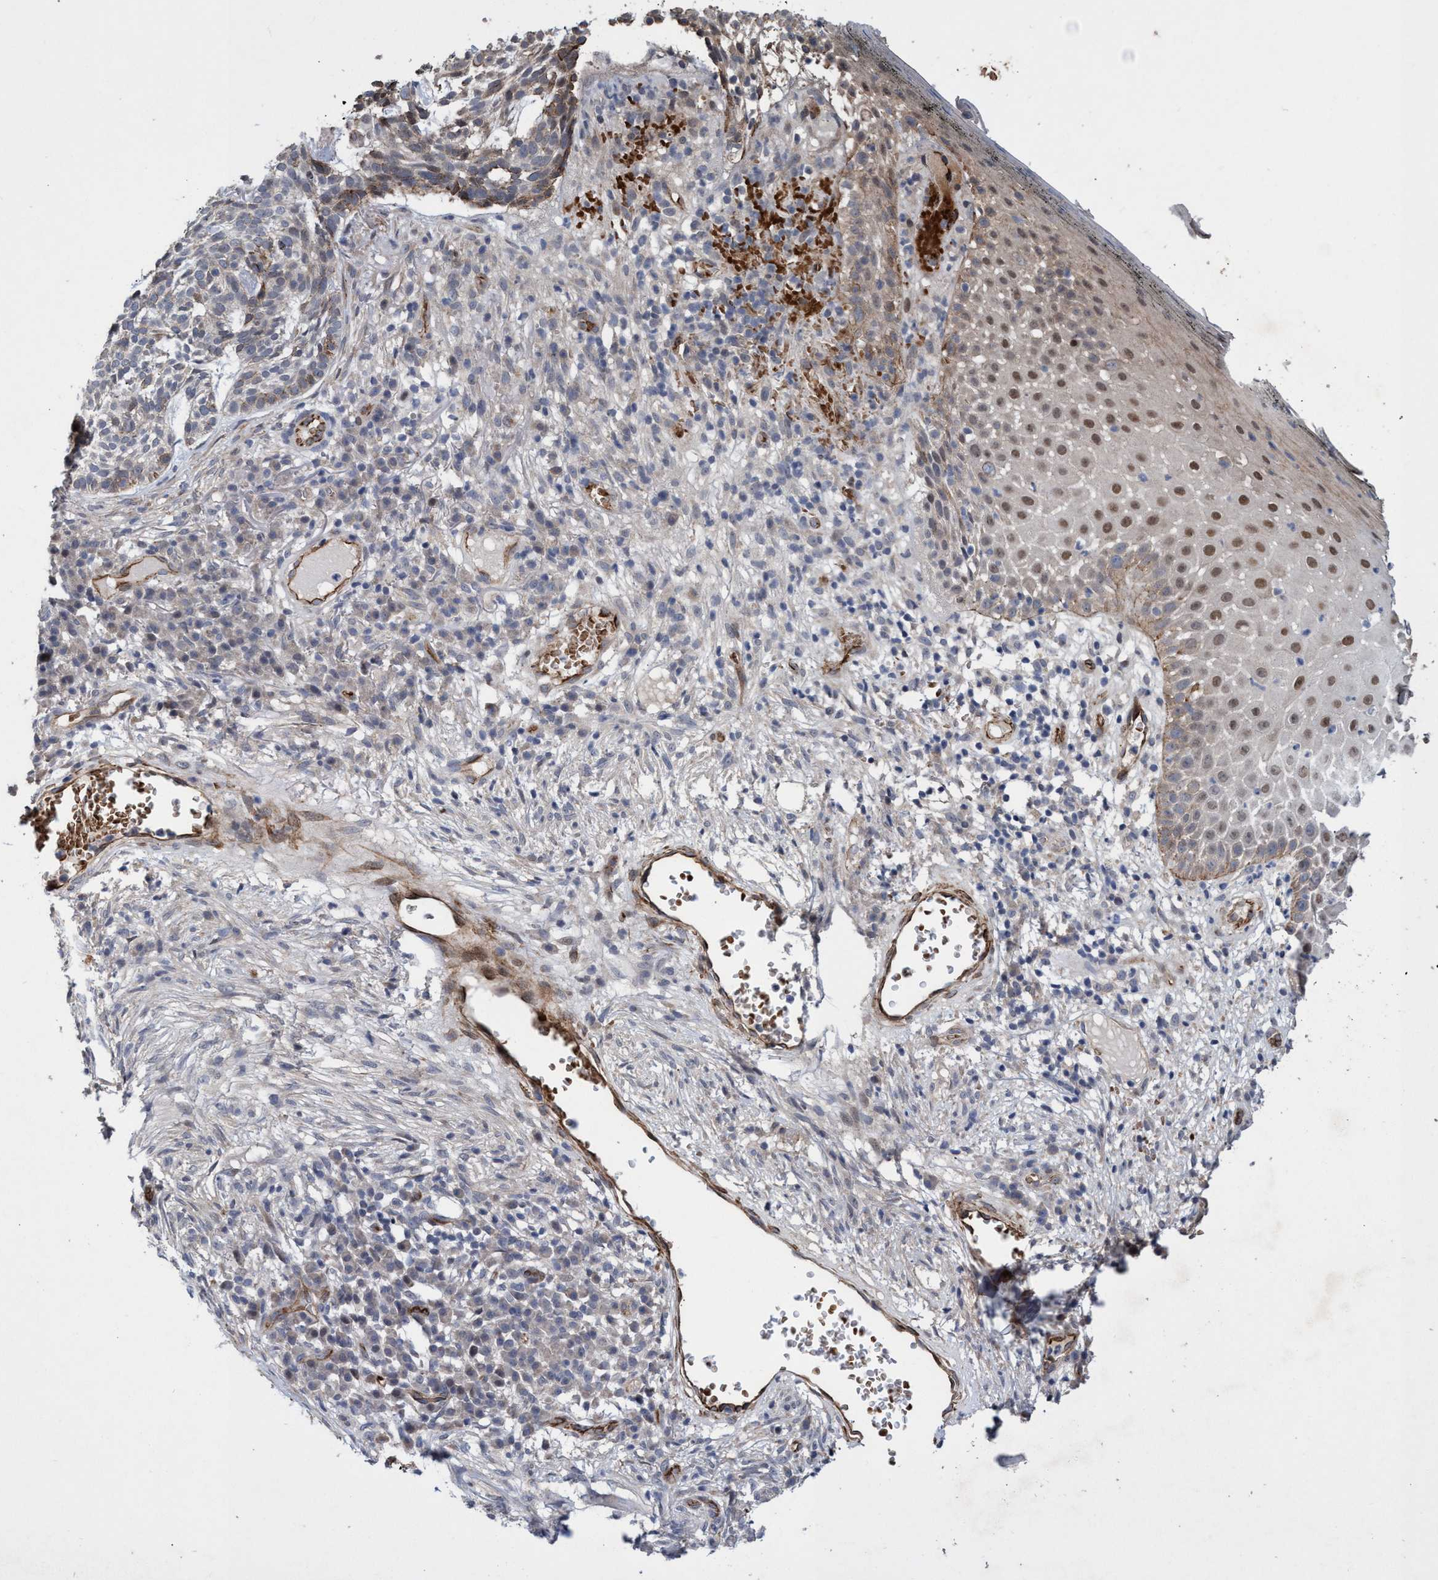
{"staining": {"intensity": "weak", "quantity": "<25%", "location": "cytoplasmic/membranous"}, "tissue": "skin cancer", "cell_type": "Tumor cells", "image_type": "cancer", "snomed": [{"axis": "morphology", "description": "Basal cell carcinoma"}, {"axis": "topography", "description": "Skin"}], "caption": "High power microscopy histopathology image of an IHC image of skin basal cell carcinoma, revealing no significant expression in tumor cells. (DAB (3,3'-diaminobenzidine) immunohistochemistry with hematoxylin counter stain).", "gene": "ZNF750", "patient": {"sex": "female", "age": 64}}